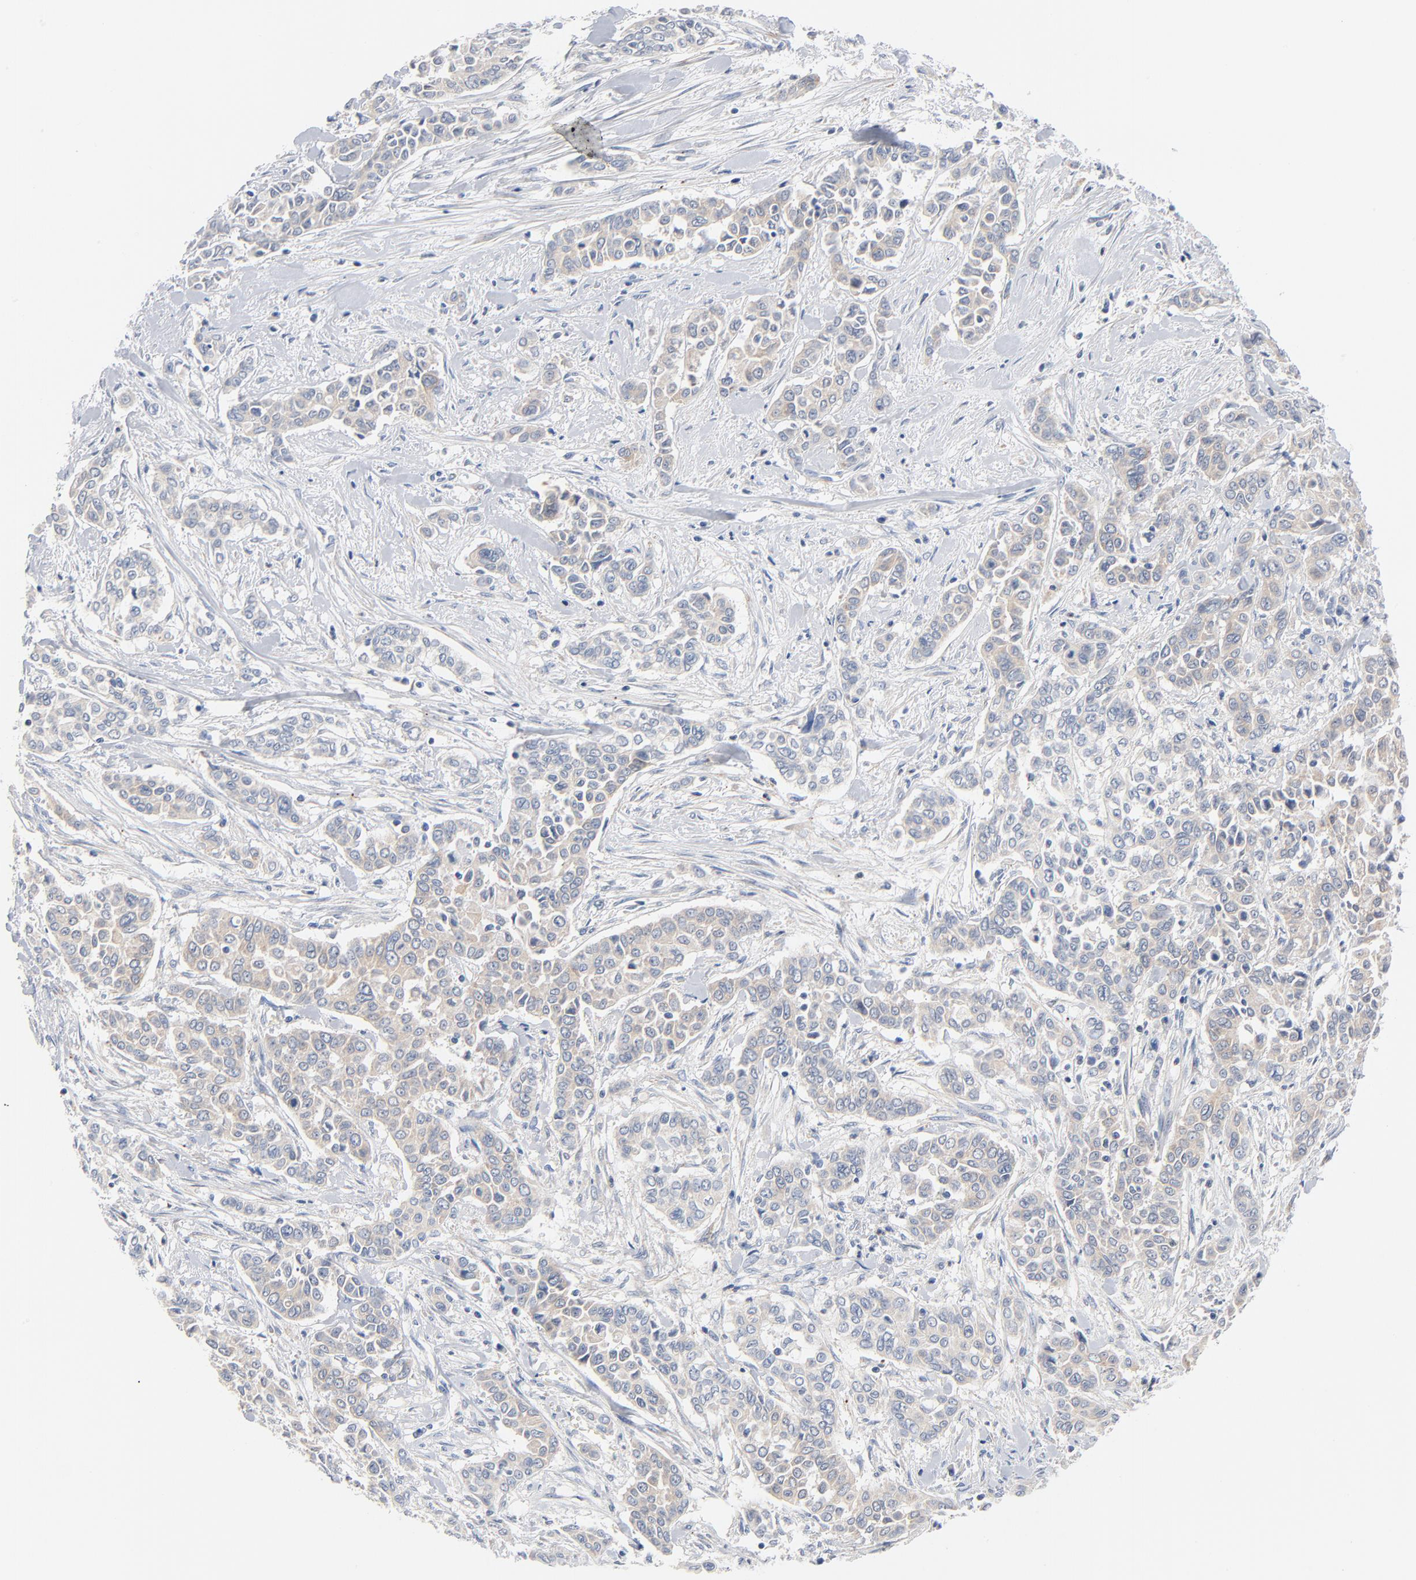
{"staining": {"intensity": "negative", "quantity": "none", "location": "none"}, "tissue": "pancreatic cancer", "cell_type": "Tumor cells", "image_type": "cancer", "snomed": [{"axis": "morphology", "description": "Adenocarcinoma, NOS"}, {"axis": "topography", "description": "Pancreas"}], "caption": "Tumor cells show no significant staining in pancreatic cancer.", "gene": "IFT43", "patient": {"sex": "female", "age": 52}}